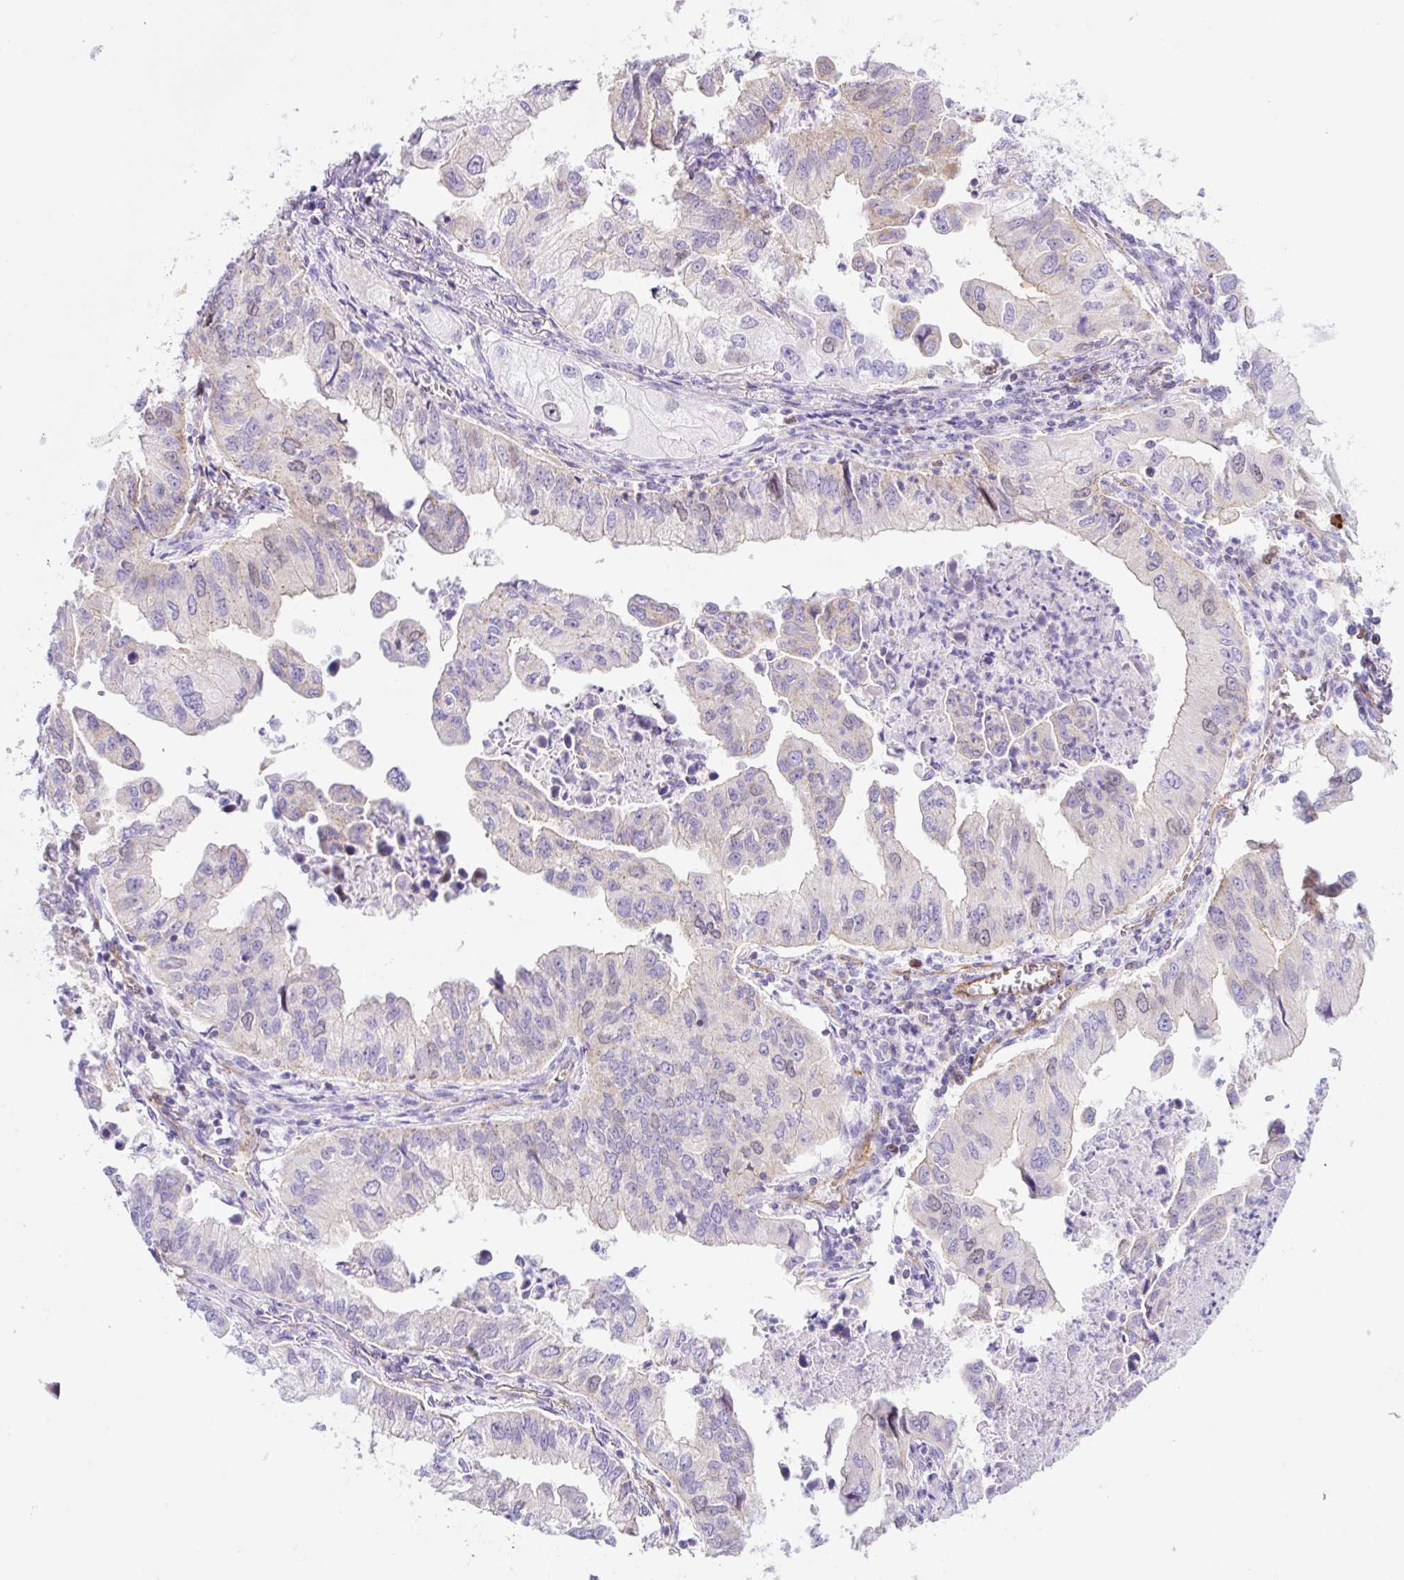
{"staining": {"intensity": "negative", "quantity": "none", "location": "none"}, "tissue": "lung cancer", "cell_type": "Tumor cells", "image_type": "cancer", "snomed": [{"axis": "morphology", "description": "Adenocarcinoma, NOS"}, {"axis": "topography", "description": "Lung"}], "caption": "Adenocarcinoma (lung) was stained to show a protein in brown. There is no significant positivity in tumor cells.", "gene": "HIP1R", "patient": {"sex": "male", "age": 48}}